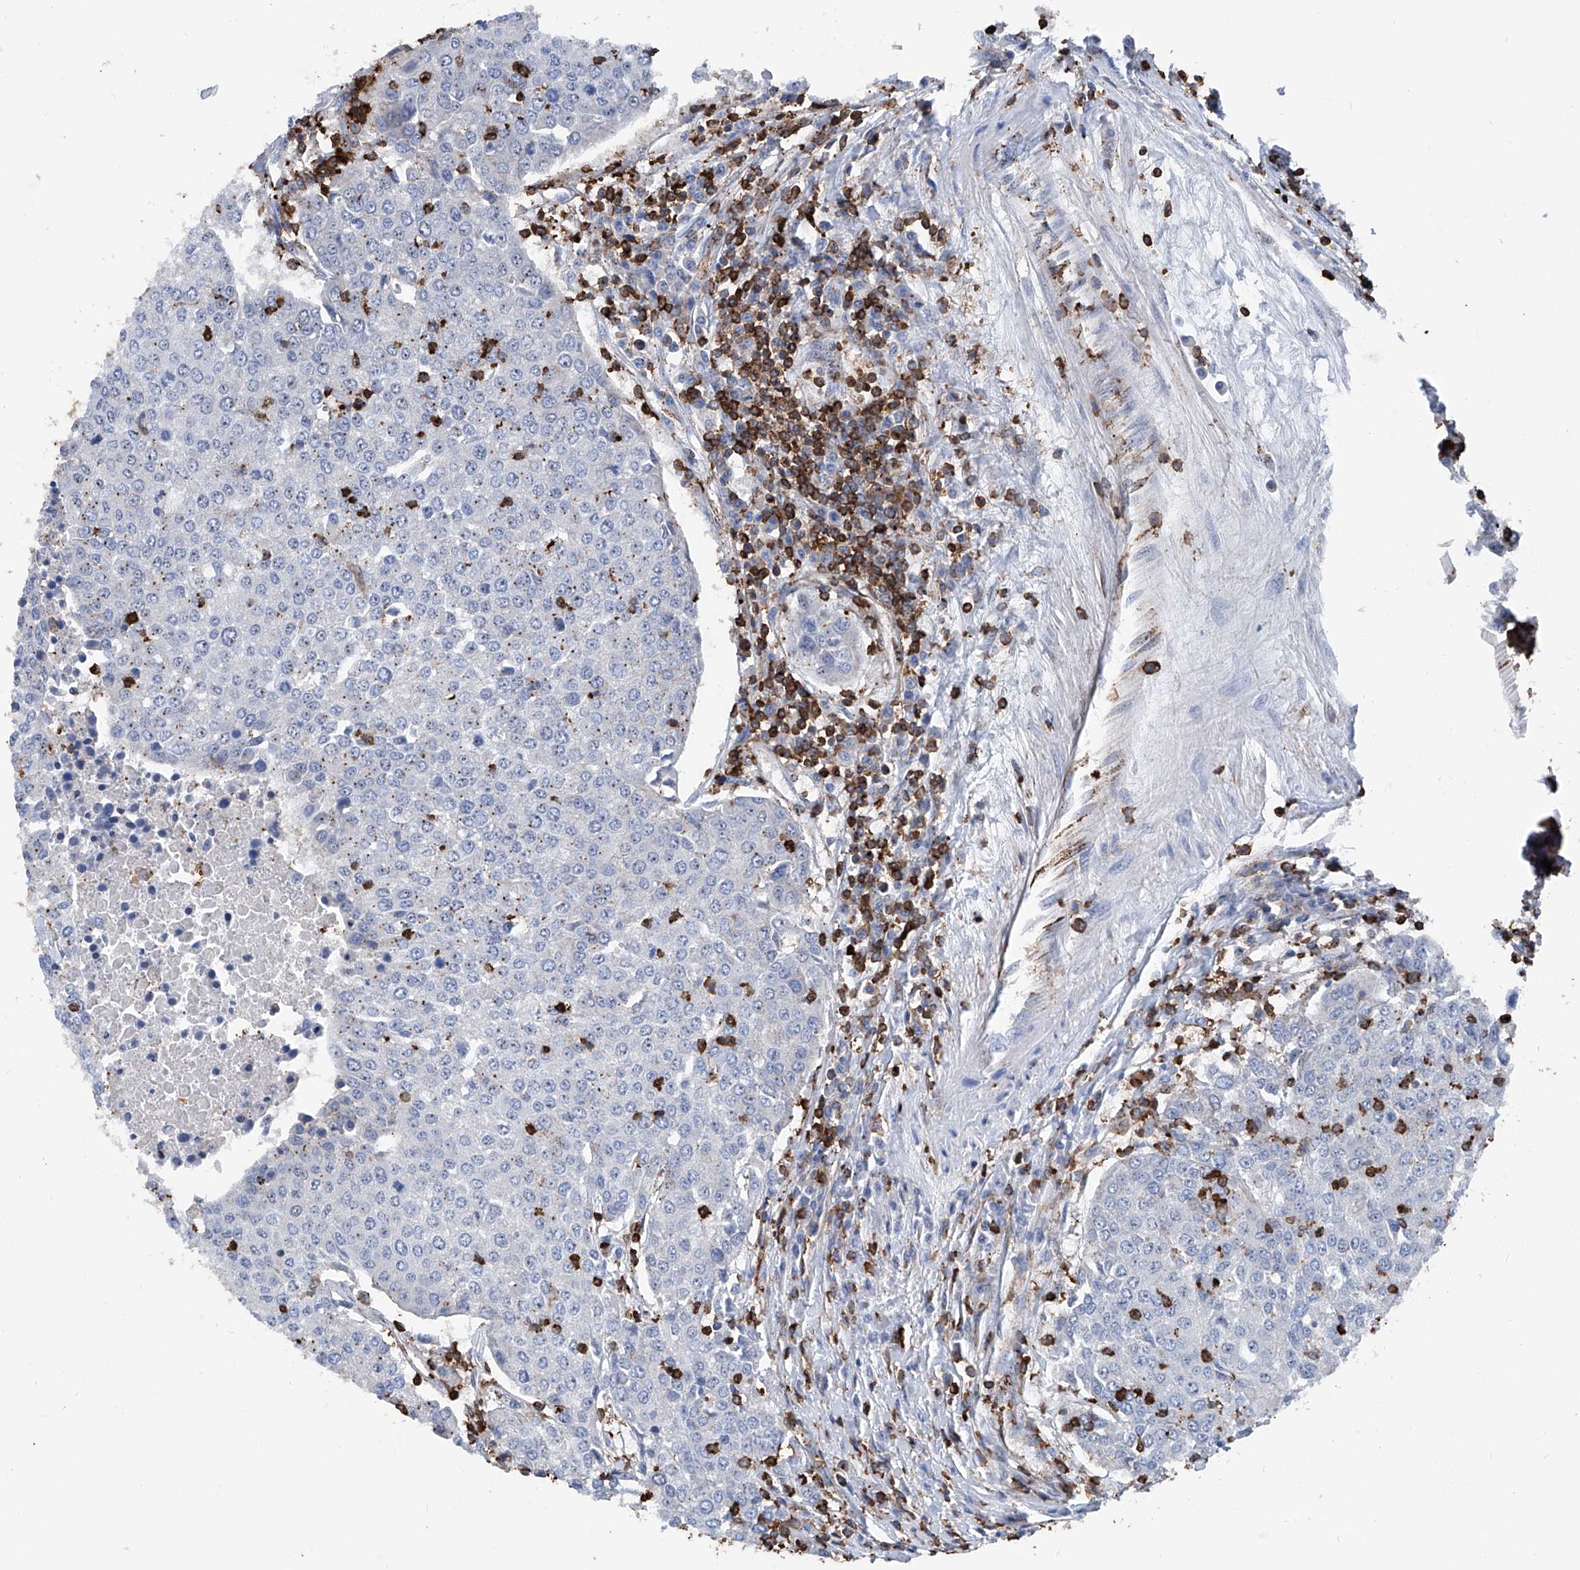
{"staining": {"intensity": "negative", "quantity": "none", "location": "none"}, "tissue": "urothelial cancer", "cell_type": "Tumor cells", "image_type": "cancer", "snomed": [{"axis": "morphology", "description": "Urothelial carcinoma, High grade"}, {"axis": "topography", "description": "Urinary bladder"}], "caption": "Urothelial cancer was stained to show a protein in brown. There is no significant positivity in tumor cells.", "gene": "ZNF484", "patient": {"sex": "female", "age": 85}}